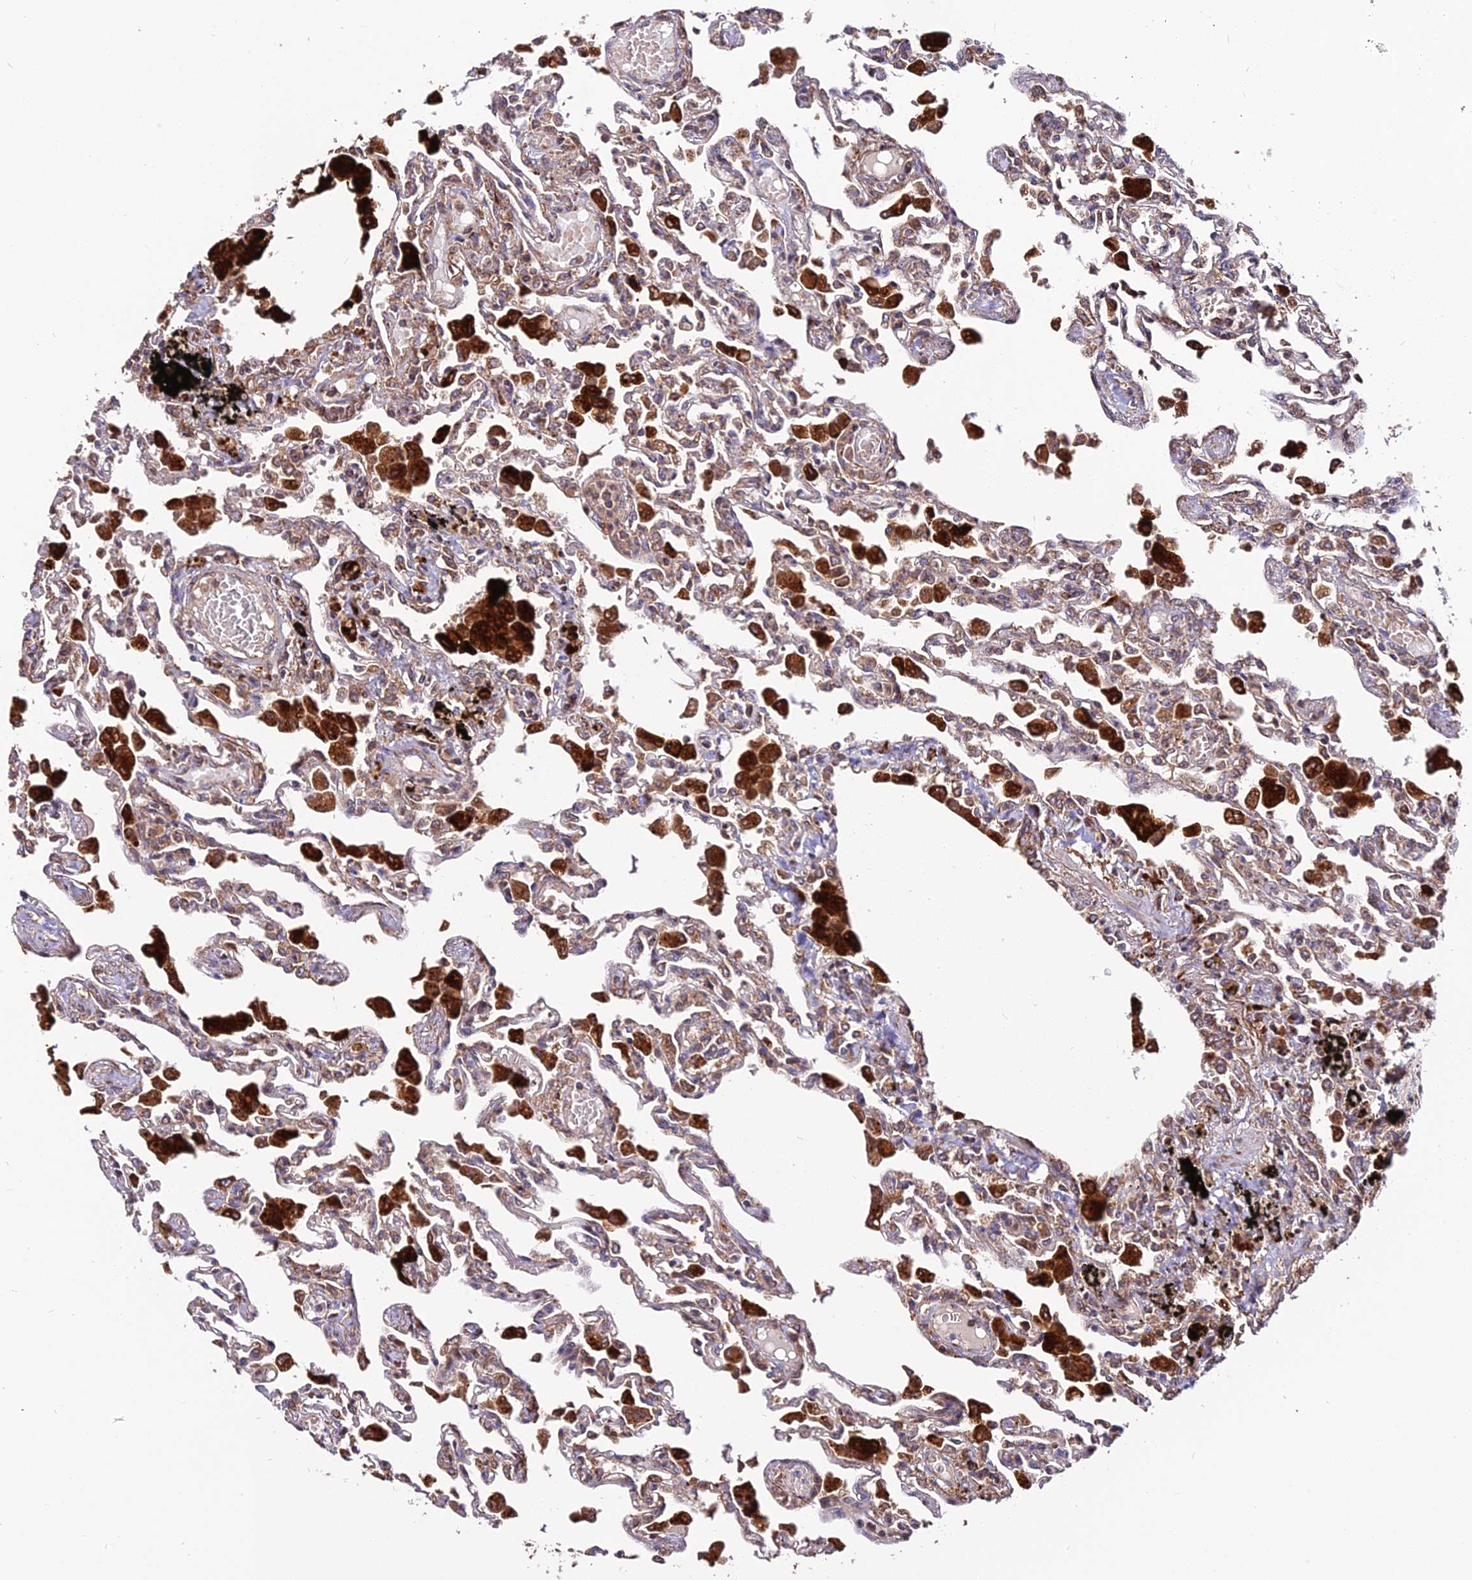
{"staining": {"intensity": "moderate", "quantity": ">75%", "location": "cytoplasmic/membranous"}, "tissue": "lung", "cell_type": "Alveolar cells", "image_type": "normal", "snomed": [{"axis": "morphology", "description": "Normal tissue, NOS"}, {"axis": "topography", "description": "Bronchus"}, {"axis": "topography", "description": "Lung"}], "caption": "Alveolar cells demonstrate medium levels of moderate cytoplasmic/membranous expression in approximately >75% of cells in normal human lung.", "gene": "ENSG00000258465", "patient": {"sex": "female", "age": 49}}